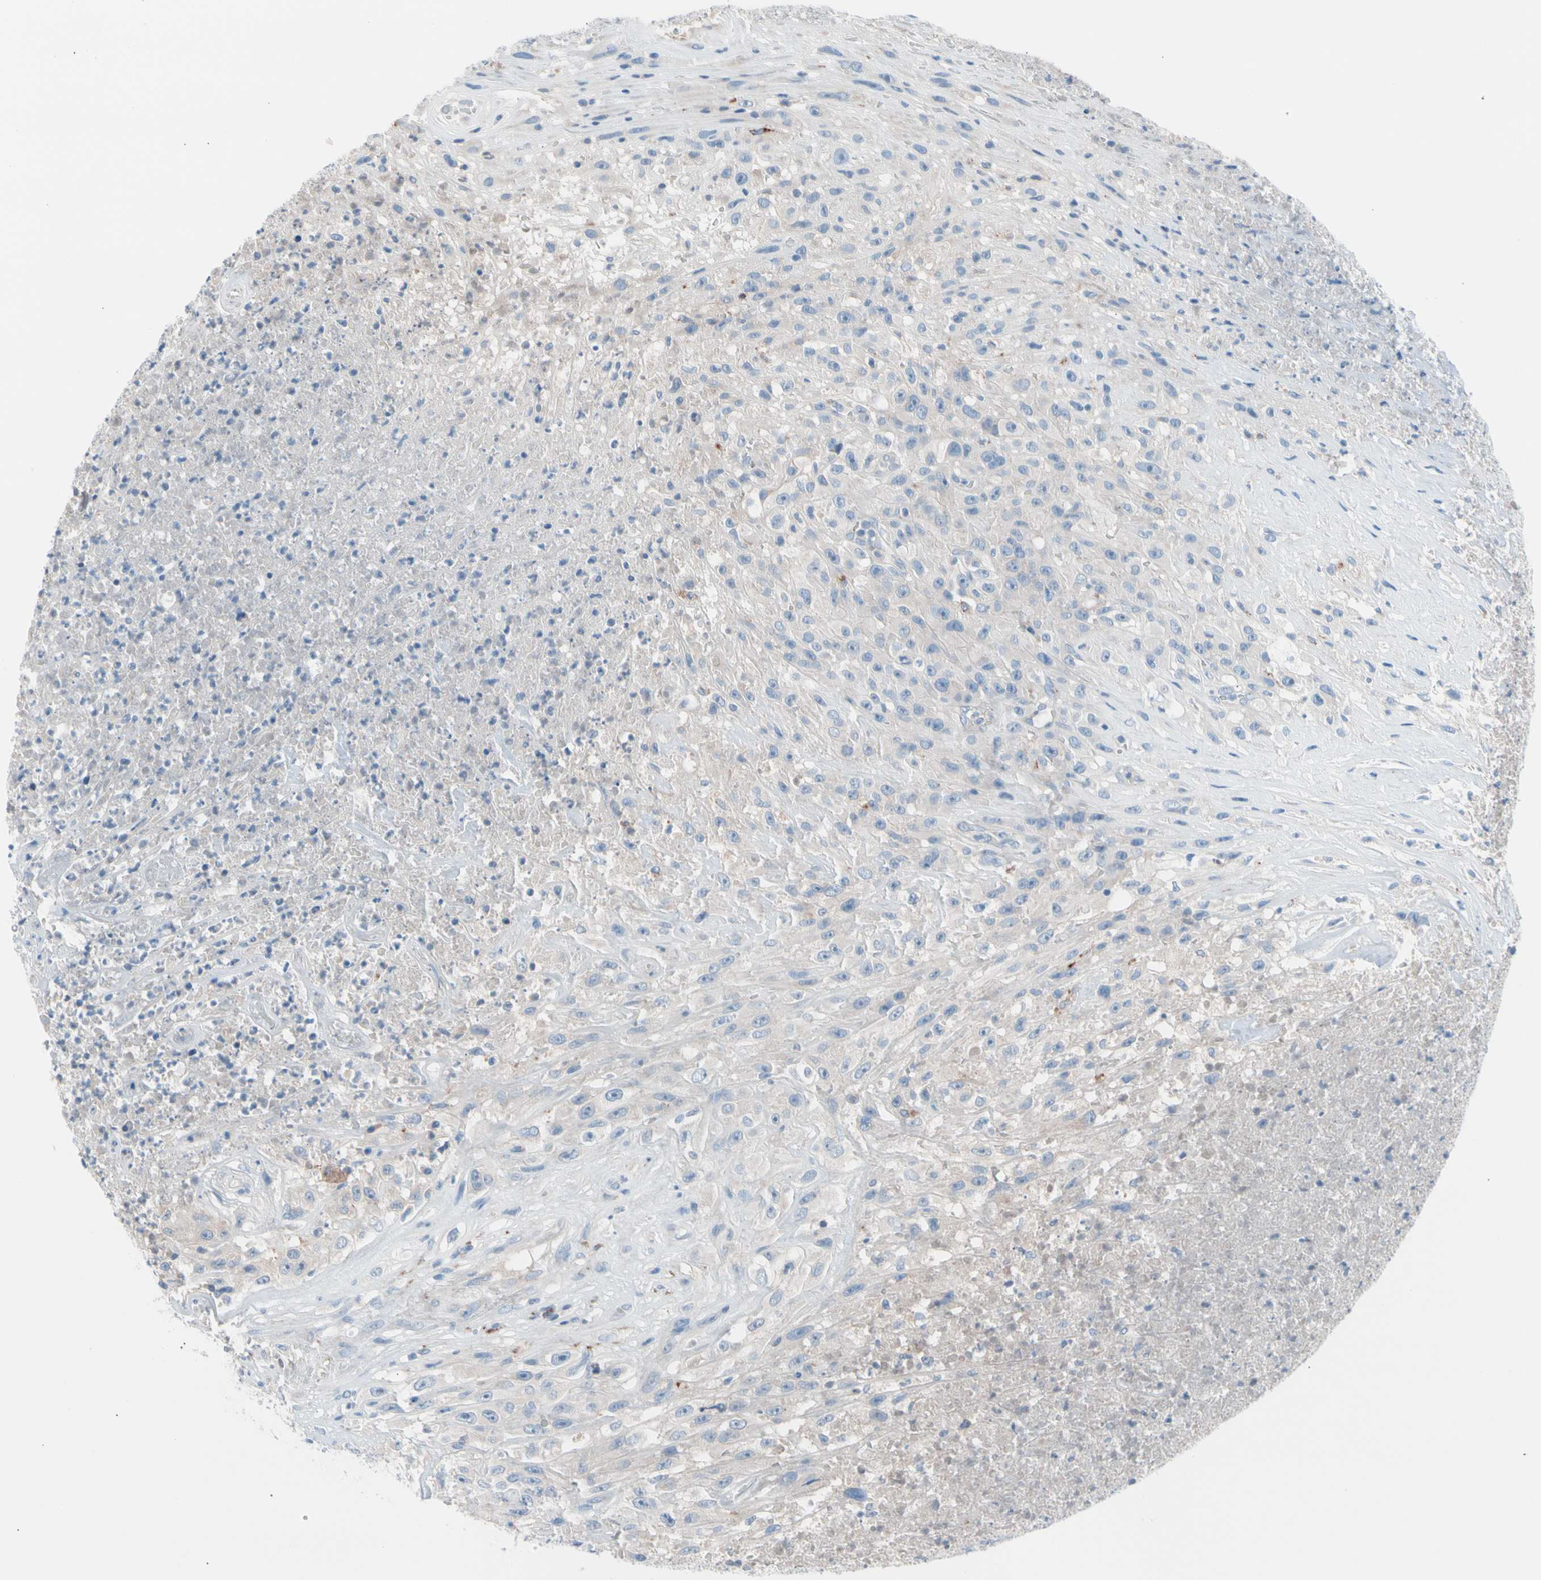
{"staining": {"intensity": "weak", "quantity": "25%-75%", "location": "cytoplasmic/membranous"}, "tissue": "urothelial cancer", "cell_type": "Tumor cells", "image_type": "cancer", "snomed": [{"axis": "morphology", "description": "Urothelial carcinoma, High grade"}, {"axis": "topography", "description": "Urinary bladder"}], "caption": "Brown immunohistochemical staining in human urothelial cancer demonstrates weak cytoplasmic/membranous staining in approximately 25%-75% of tumor cells.", "gene": "CASQ1", "patient": {"sex": "male", "age": 66}}